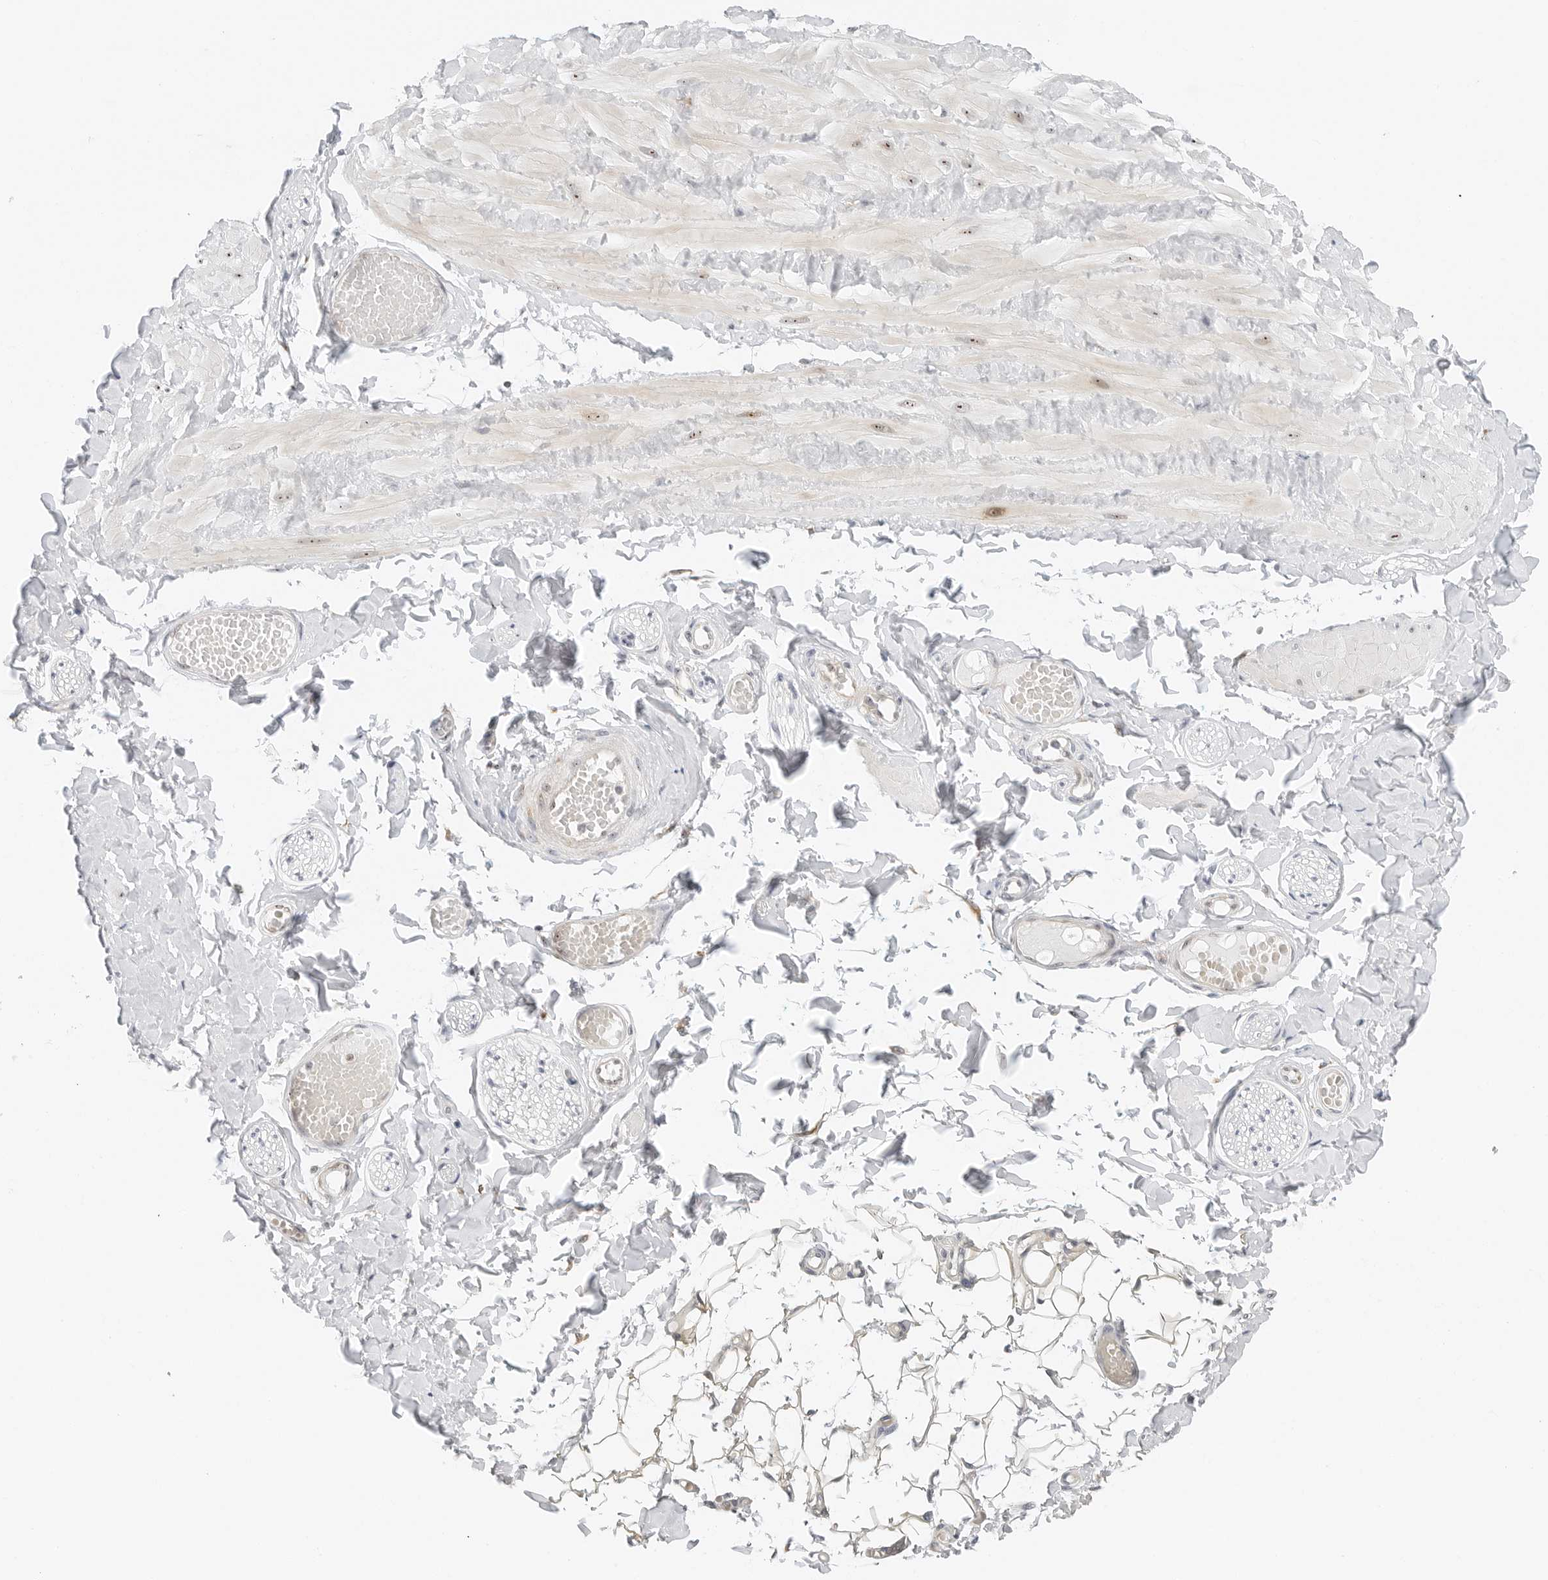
{"staining": {"intensity": "negative", "quantity": "none", "location": "none"}, "tissue": "adipose tissue", "cell_type": "Adipocytes", "image_type": "normal", "snomed": [{"axis": "morphology", "description": "Normal tissue, NOS"}, {"axis": "topography", "description": "Adipose tissue"}, {"axis": "topography", "description": "Vascular tissue"}, {"axis": "topography", "description": "Peripheral nerve tissue"}], "caption": "Adipocytes show no significant protein staining in normal adipose tissue. (Brightfield microscopy of DAB (3,3'-diaminobenzidine) immunohistochemistry at high magnification).", "gene": "RIMKLA", "patient": {"sex": "male", "age": 25}}